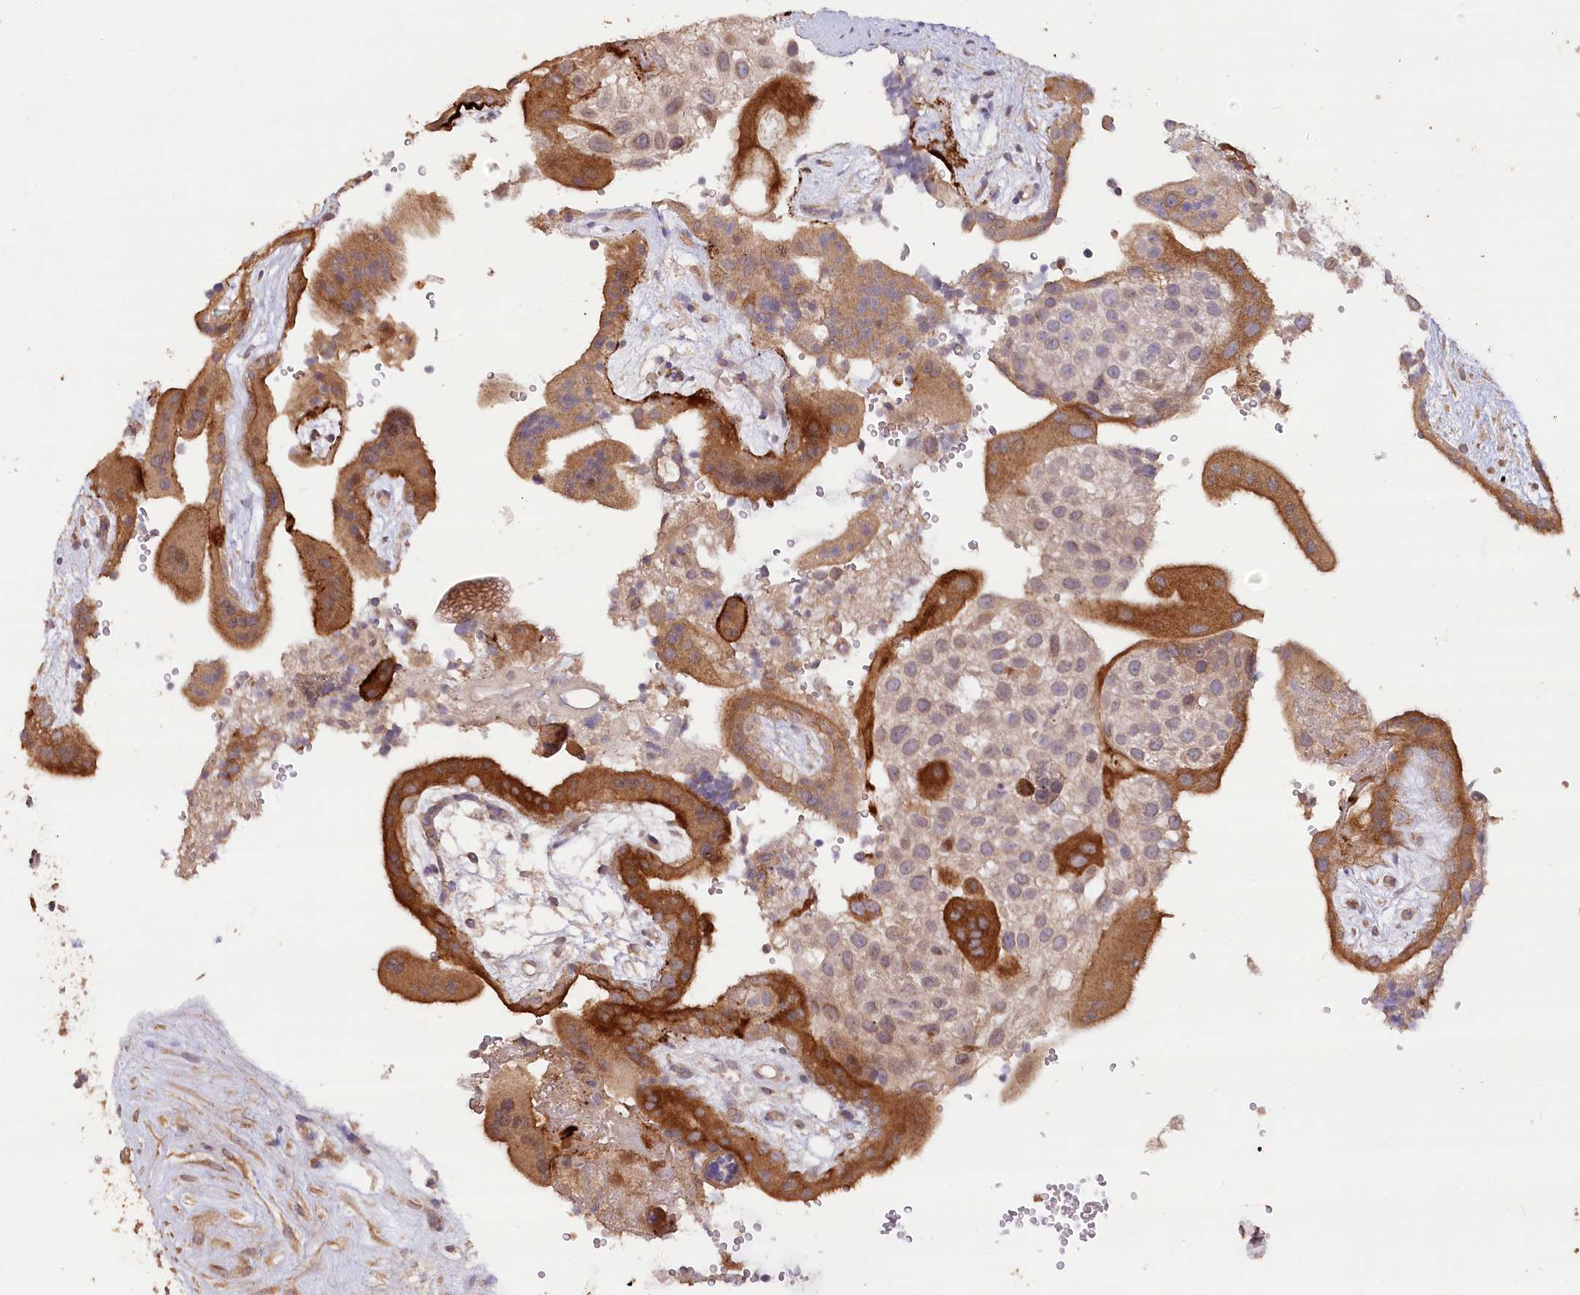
{"staining": {"intensity": "strong", "quantity": ">75%", "location": "cytoplasmic/membranous"}, "tissue": "placenta", "cell_type": "Trophoblastic cells", "image_type": "normal", "snomed": [{"axis": "morphology", "description": "Normal tissue, NOS"}, {"axis": "topography", "description": "Placenta"}], "caption": "Immunohistochemical staining of unremarkable placenta displays high levels of strong cytoplasmic/membranous expression in about >75% of trophoblastic cells.", "gene": "IRAK1BP1", "patient": {"sex": "female", "age": 18}}